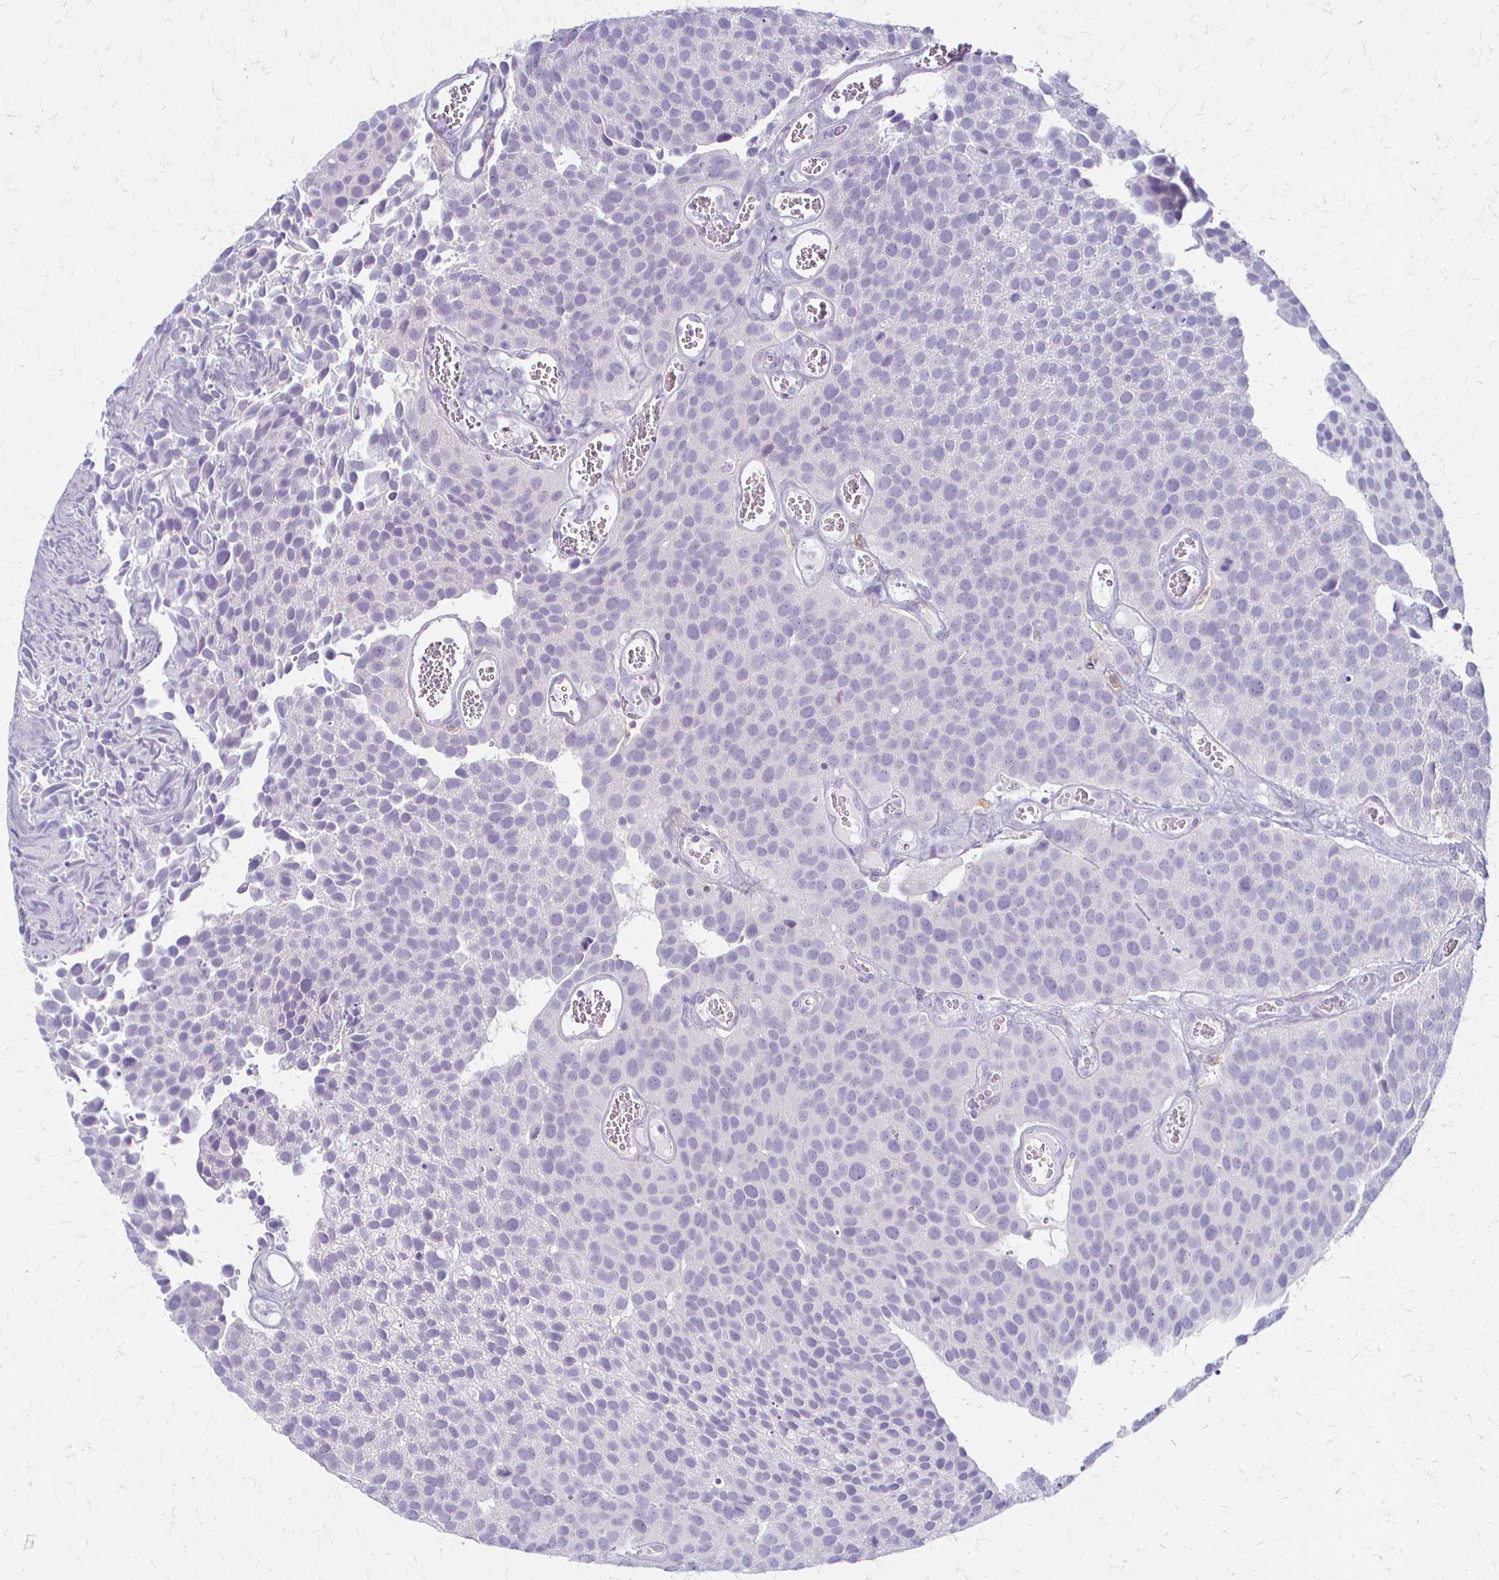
{"staining": {"intensity": "negative", "quantity": "none", "location": "none"}, "tissue": "urothelial cancer", "cell_type": "Tumor cells", "image_type": "cancer", "snomed": [{"axis": "morphology", "description": "Urothelial carcinoma, Low grade"}, {"axis": "topography", "description": "Urinary bladder"}], "caption": "Urothelial cancer was stained to show a protein in brown. There is no significant positivity in tumor cells. (DAB (3,3'-diaminobenzidine) immunohistochemistry, high magnification).", "gene": "ACP5", "patient": {"sex": "female", "age": 69}}